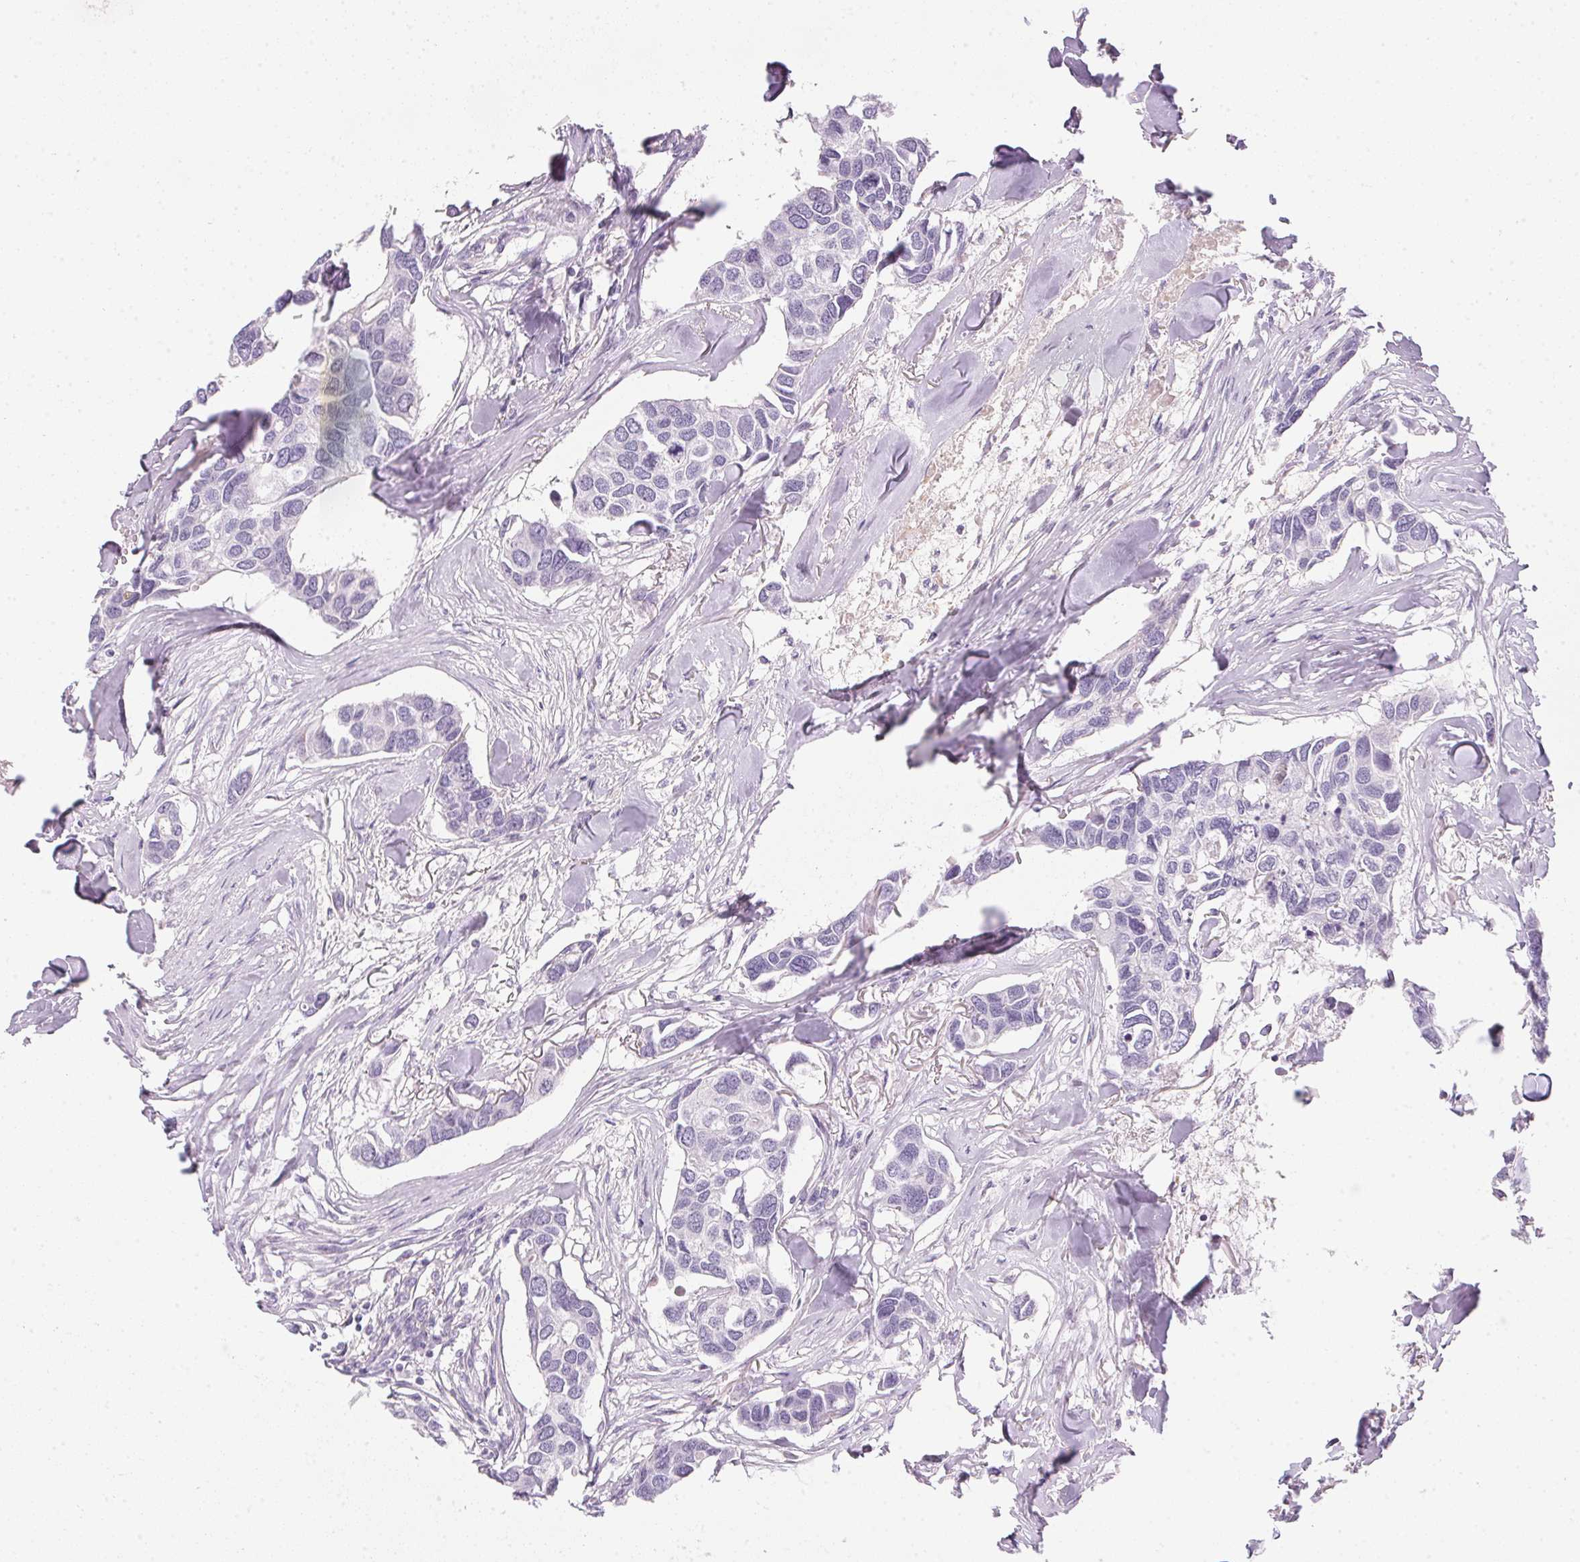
{"staining": {"intensity": "negative", "quantity": "none", "location": "none"}, "tissue": "breast cancer", "cell_type": "Tumor cells", "image_type": "cancer", "snomed": [{"axis": "morphology", "description": "Duct carcinoma"}, {"axis": "topography", "description": "Breast"}], "caption": "Breast cancer was stained to show a protein in brown. There is no significant expression in tumor cells.", "gene": "ECPAS", "patient": {"sex": "female", "age": 83}}